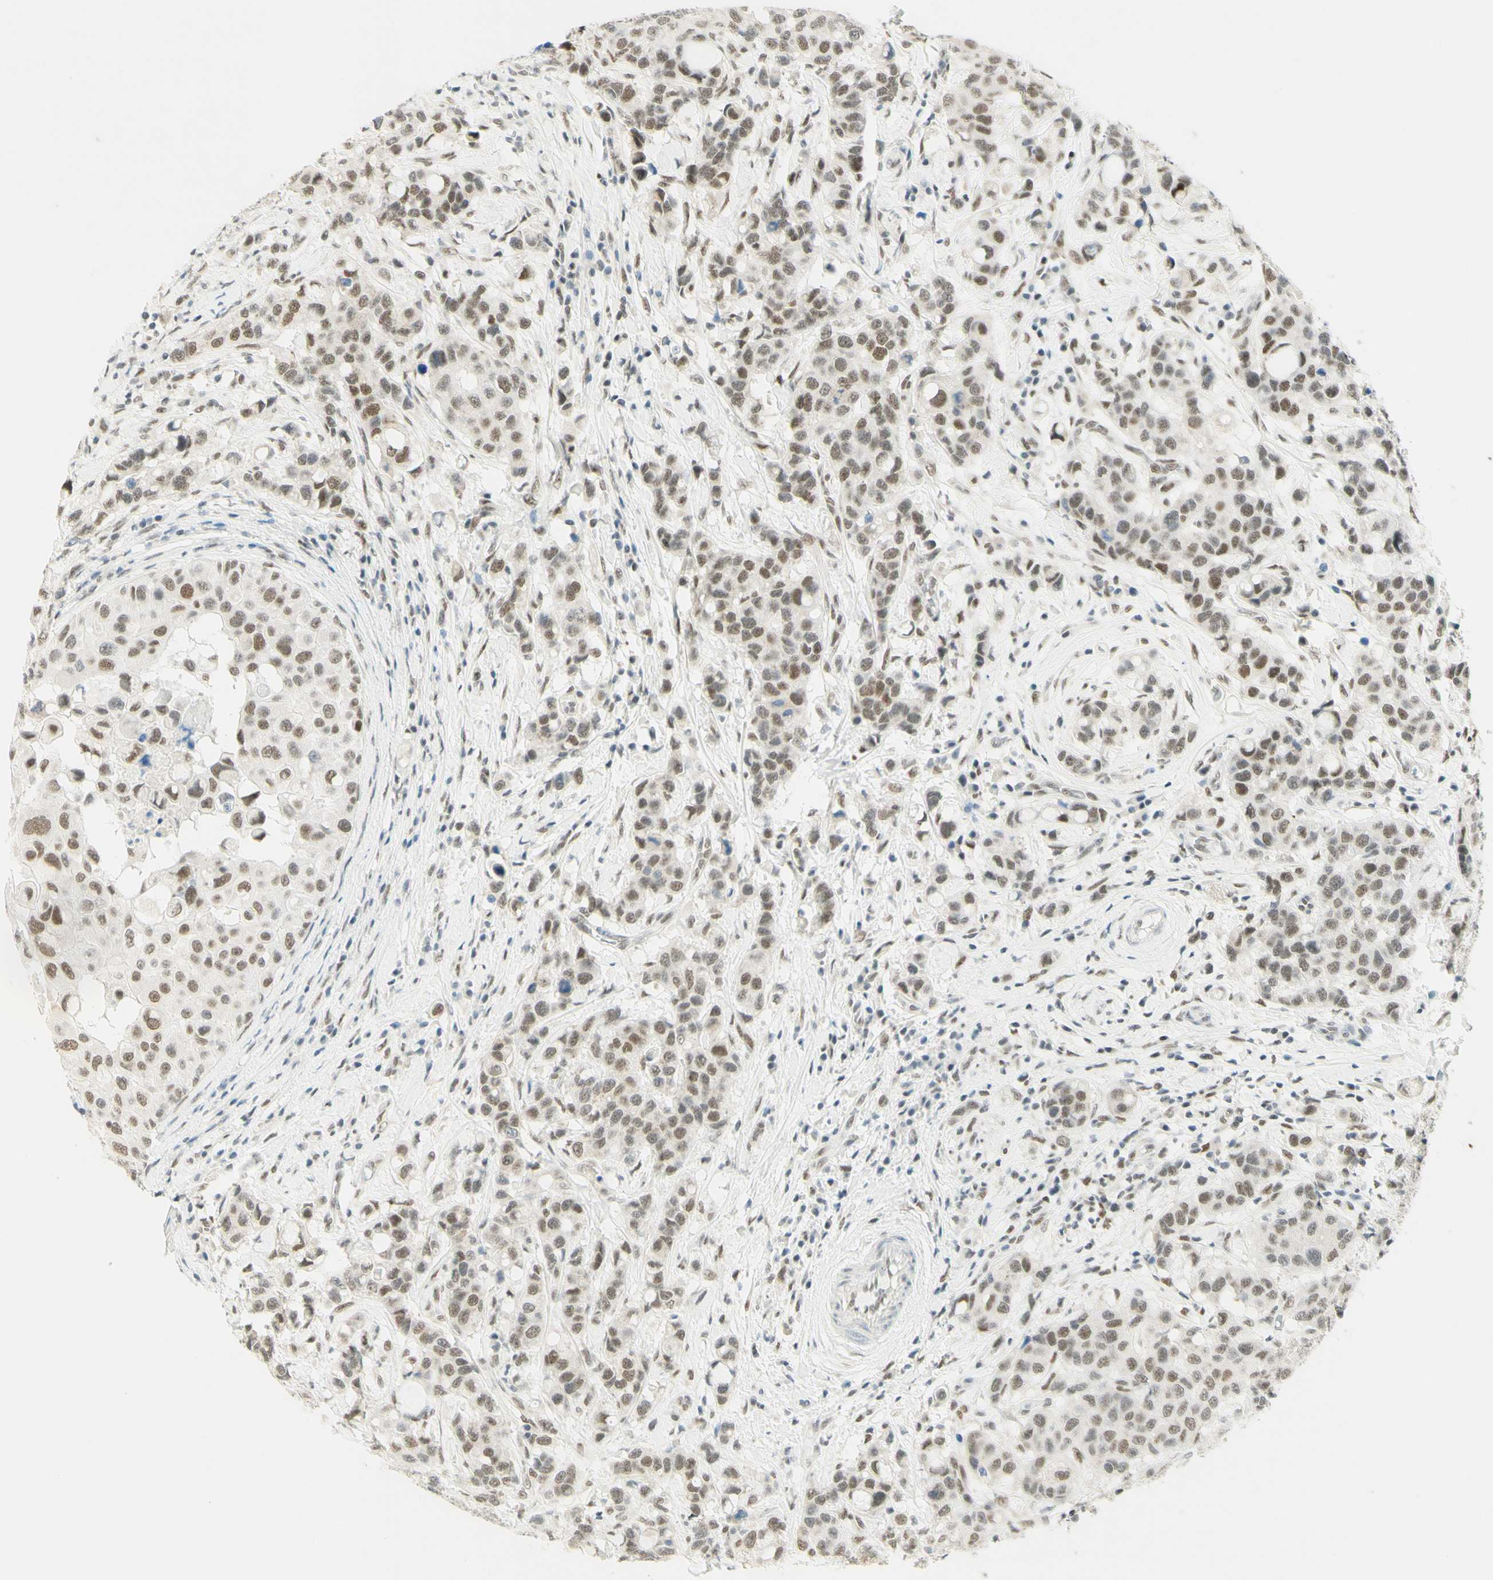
{"staining": {"intensity": "weak", "quantity": ">75%", "location": "nuclear"}, "tissue": "breast cancer", "cell_type": "Tumor cells", "image_type": "cancer", "snomed": [{"axis": "morphology", "description": "Duct carcinoma"}, {"axis": "topography", "description": "Breast"}], "caption": "High-power microscopy captured an IHC histopathology image of breast intraductal carcinoma, revealing weak nuclear staining in about >75% of tumor cells.", "gene": "PMS2", "patient": {"sex": "female", "age": 27}}